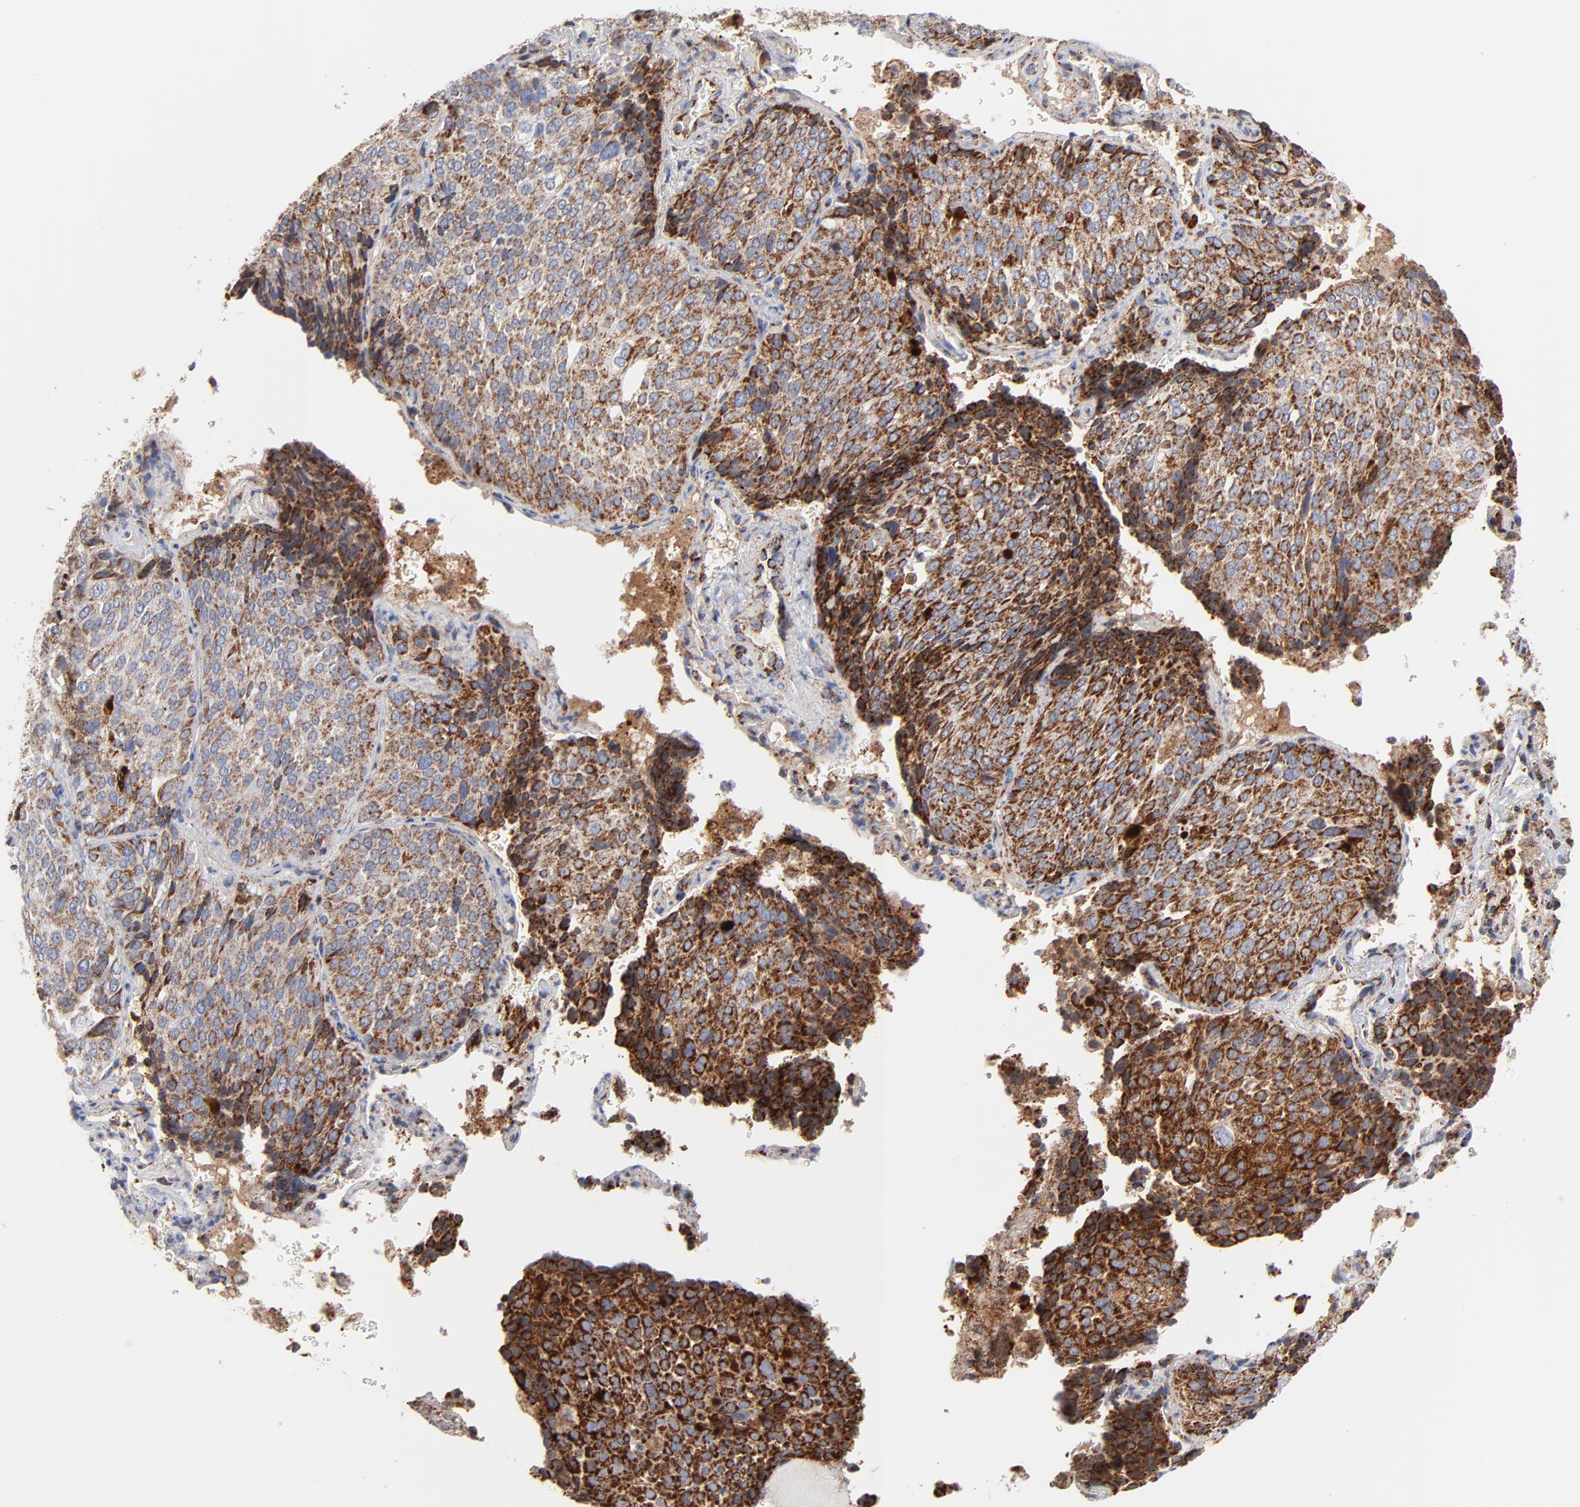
{"staining": {"intensity": "strong", "quantity": ">75%", "location": "cytoplasmic/membranous"}, "tissue": "lung cancer", "cell_type": "Tumor cells", "image_type": "cancer", "snomed": [{"axis": "morphology", "description": "Squamous cell carcinoma, NOS"}, {"axis": "topography", "description": "Lung"}], "caption": "Lung squamous cell carcinoma stained with immunohistochemistry exhibits strong cytoplasmic/membranous staining in about >75% of tumor cells.", "gene": "DIABLO", "patient": {"sex": "male", "age": 54}}